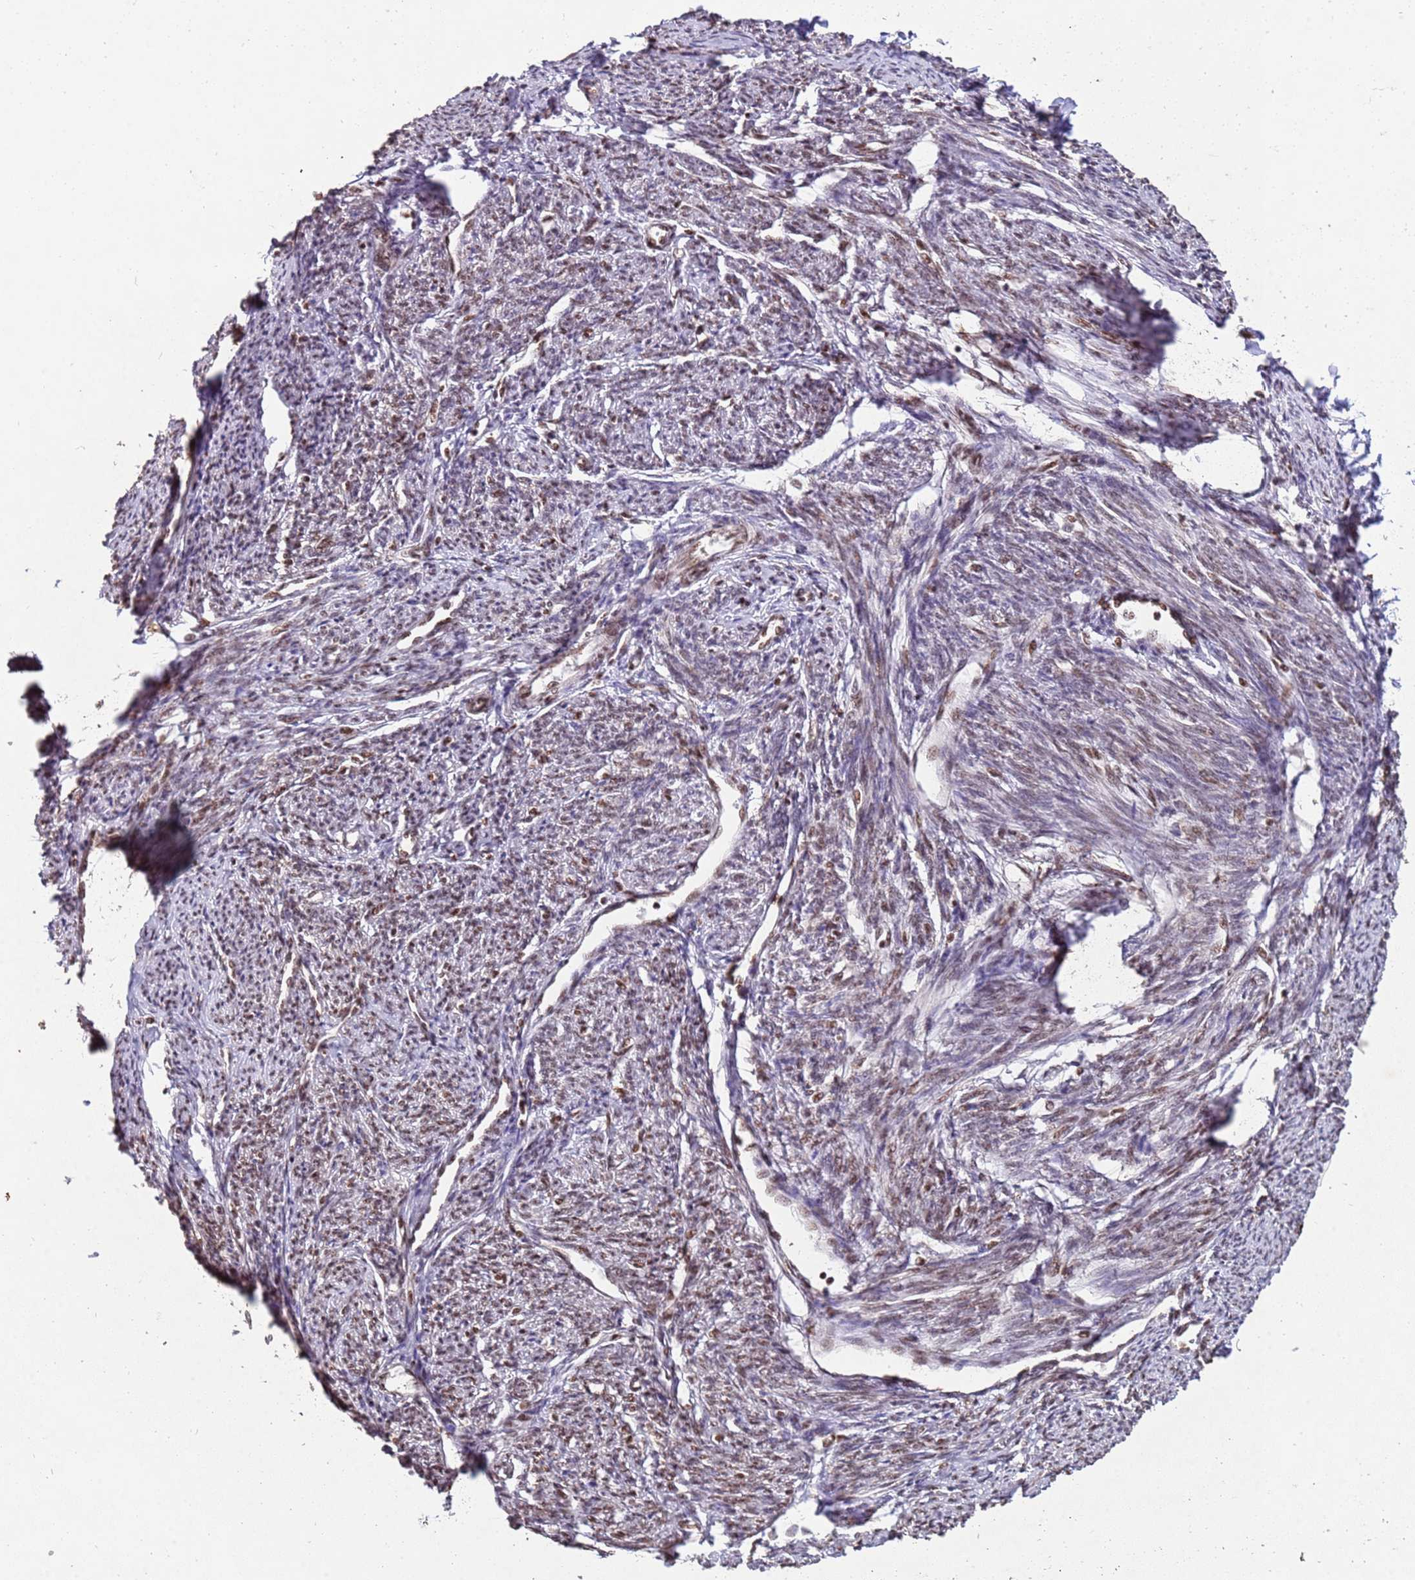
{"staining": {"intensity": "moderate", "quantity": ">75%", "location": "nuclear"}, "tissue": "smooth muscle", "cell_type": "Smooth muscle cells", "image_type": "normal", "snomed": [{"axis": "morphology", "description": "Normal tissue, NOS"}, {"axis": "topography", "description": "Smooth muscle"}, {"axis": "topography", "description": "Uterus"}], "caption": "Immunohistochemistry (IHC) (DAB (3,3'-diaminobenzidine)) staining of normal smooth muscle exhibits moderate nuclear protein positivity in about >75% of smooth muscle cells. The protein of interest is stained brown, and the nuclei are stained in blue (DAB (3,3'-diaminobenzidine) IHC with brightfield microscopy, high magnification).", "gene": "ESF1", "patient": {"sex": "female", "age": 59}}